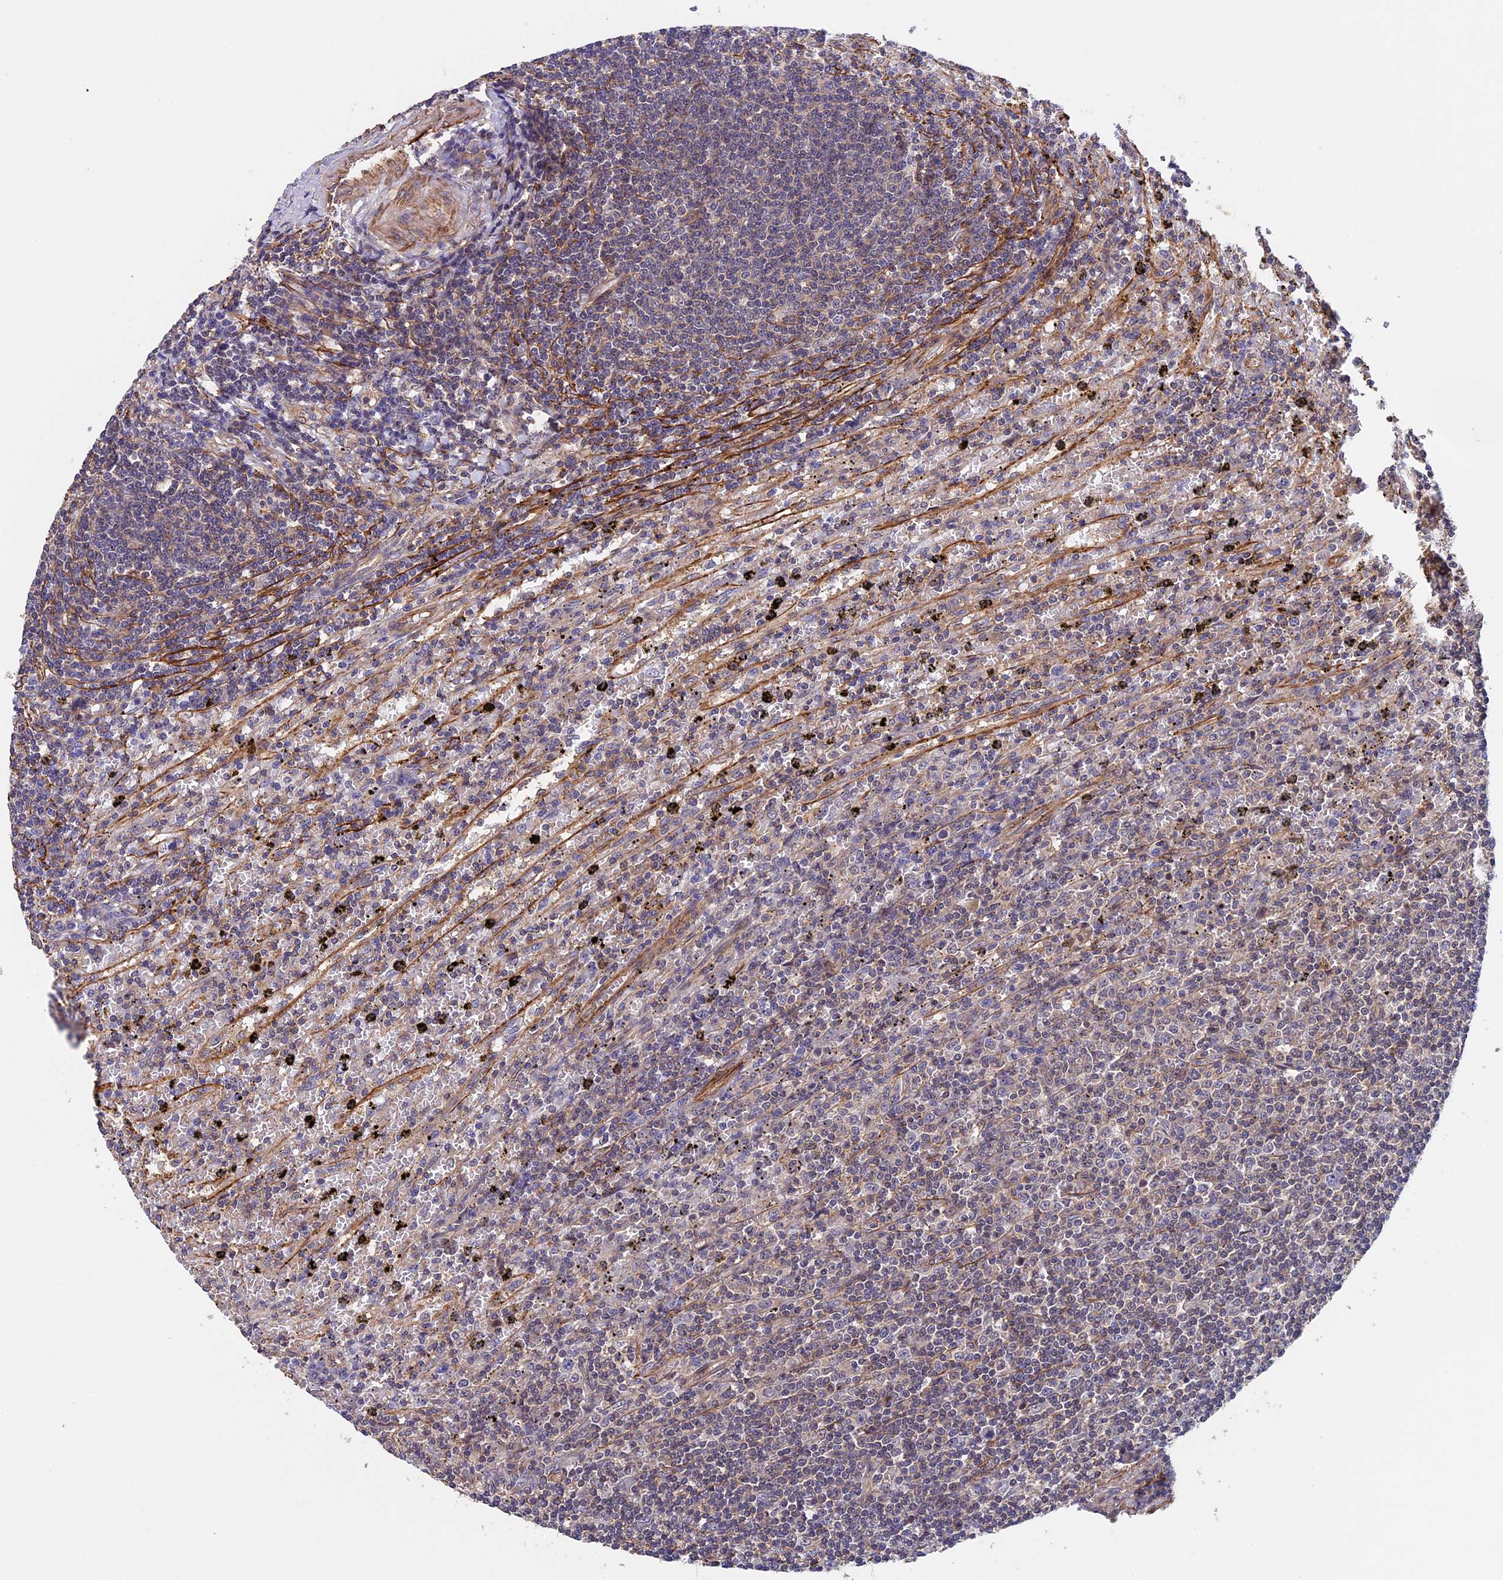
{"staining": {"intensity": "weak", "quantity": "<25%", "location": "cytoplasmic/membranous"}, "tissue": "lymphoma", "cell_type": "Tumor cells", "image_type": "cancer", "snomed": [{"axis": "morphology", "description": "Malignant lymphoma, non-Hodgkin's type, Low grade"}, {"axis": "topography", "description": "Spleen"}], "caption": "Tumor cells show no significant protein expression in lymphoma.", "gene": "SLC9A5", "patient": {"sex": "male", "age": 76}}